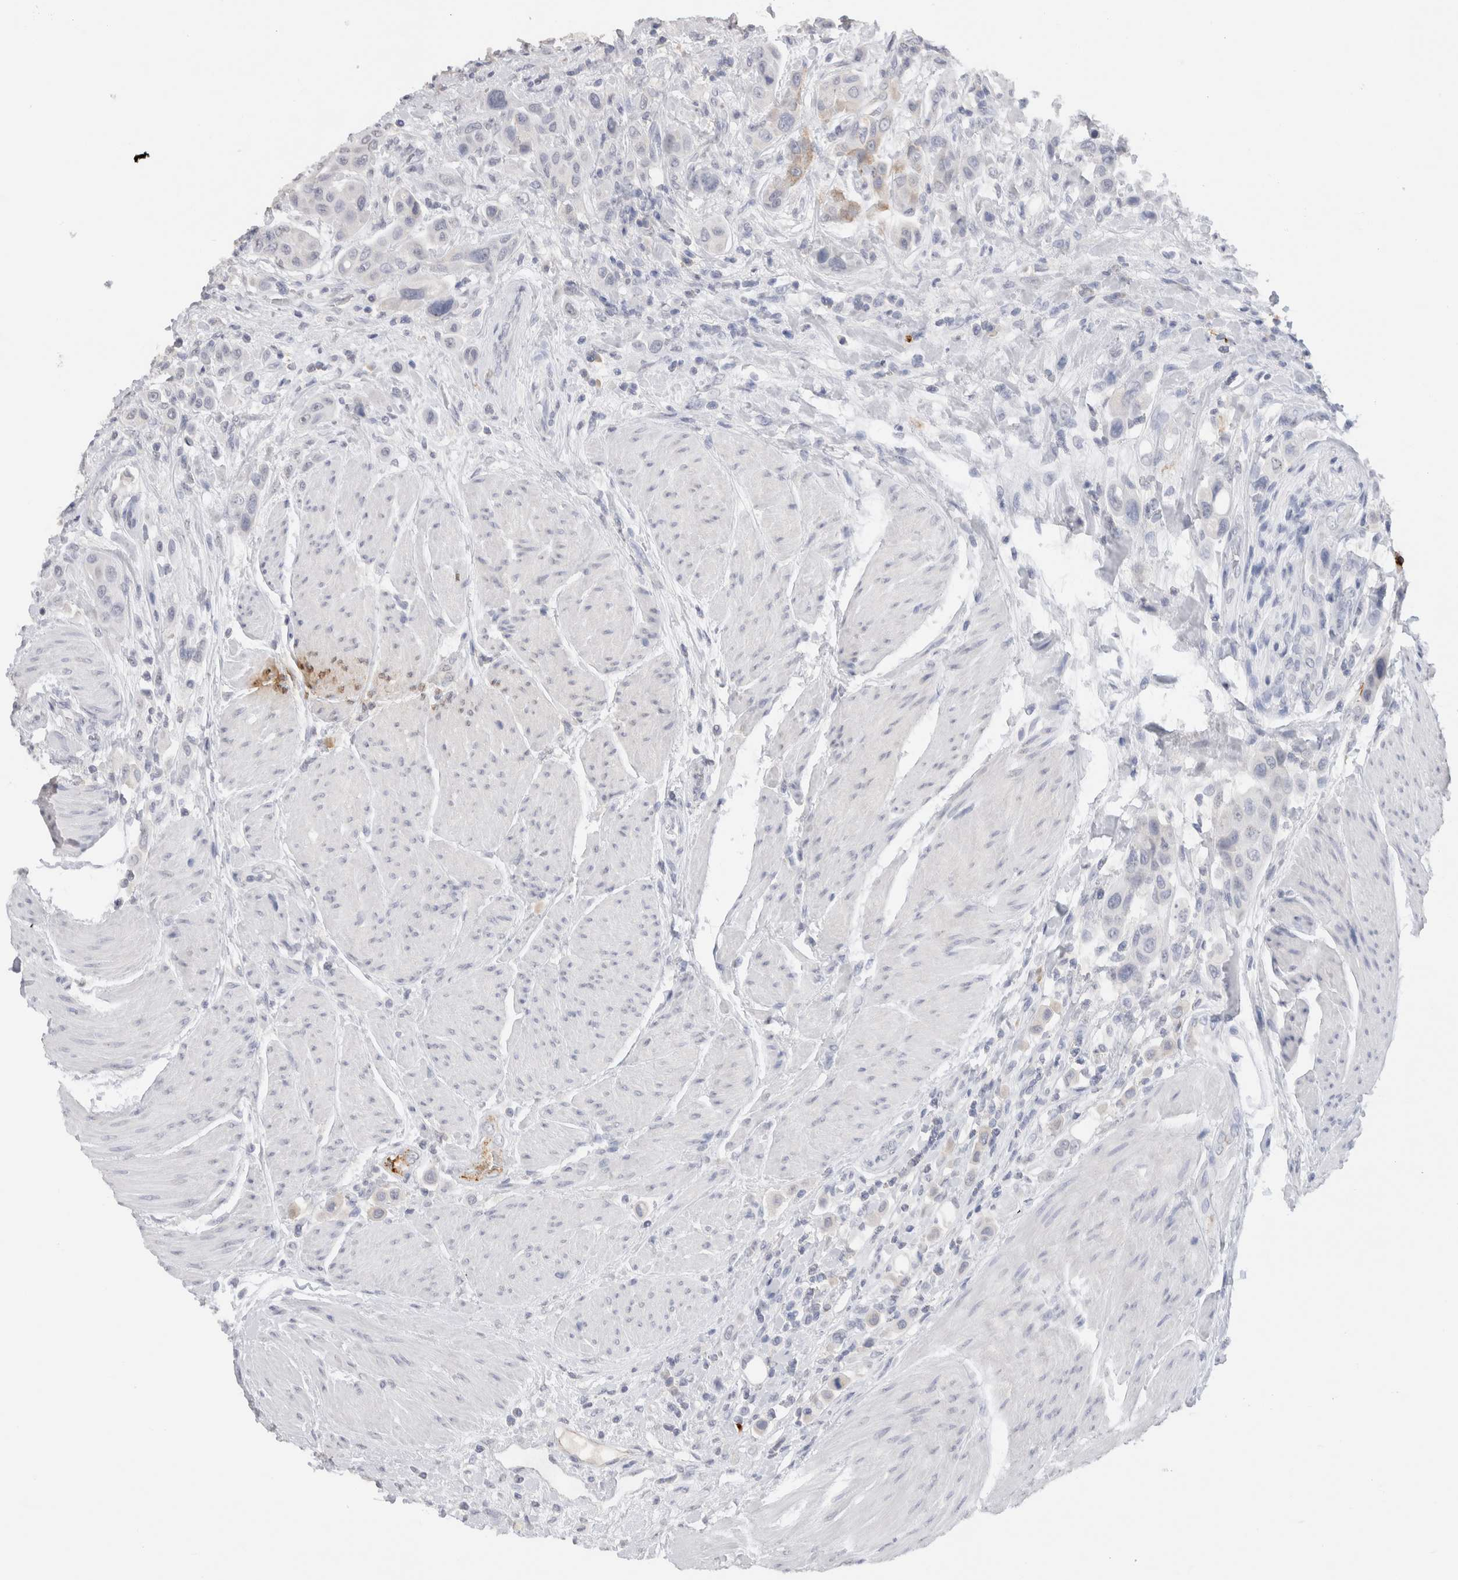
{"staining": {"intensity": "negative", "quantity": "none", "location": "none"}, "tissue": "urothelial cancer", "cell_type": "Tumor cells", "image_type": "cancer", "snomed": [{"axis": "morphology", "description": "Urothelial carcinoma, High grade"}, {"axis": "topography", "description": "Urinary bladder"}], "caption": "Micrograph shows no protein positivity in tumor cells of high-grade urothelial carcinoma tissue. Nuclei are stained in blue.", "gene": "LAMP3", "patient": {"sex": "male", "age": 50}}